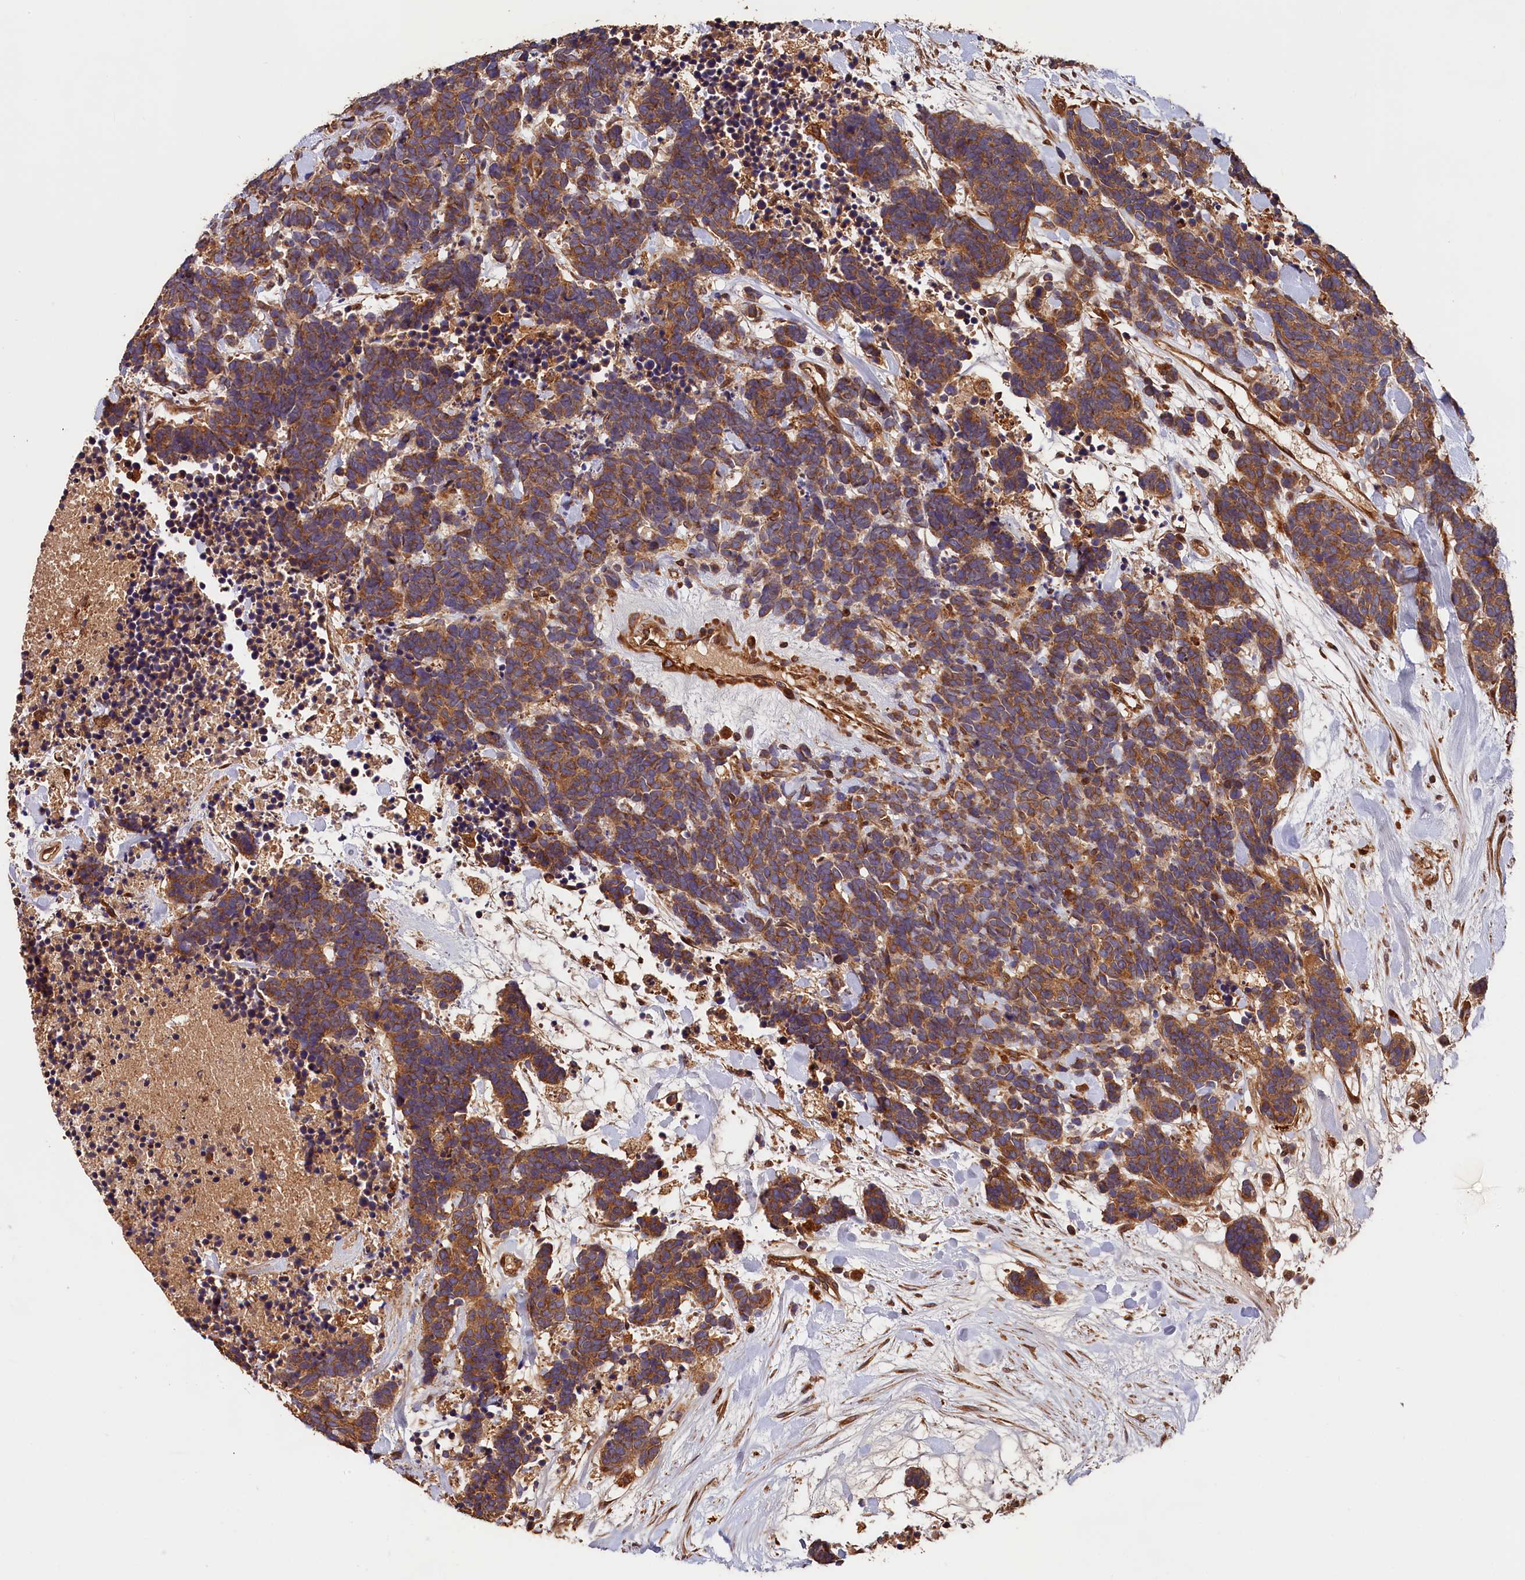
{"staining": {"intensity": "moderate", "quantity": ">75%", "location": "cytoplasmic/membranous"}, "tissue": "carcinoid", "cell_type": "Tumor cells", "image_type": "cancer", "snomed": [{"axis": "morphology", "description": "Carcinoma, NOS"}, {"axis": "morphology", "description": "Carcinoid, malignant, NOS"}, {"axis": "topography", "description": "Prostate"}], "caption": "Approximately >75% of tumor cells in carcinoma demonstrate moderate cytoplasmic/membranous protein staining as visualized by brown immunohistochemical staining.", "gene": "HMOX2", "patient": {"sex": "male", "age": 57}}